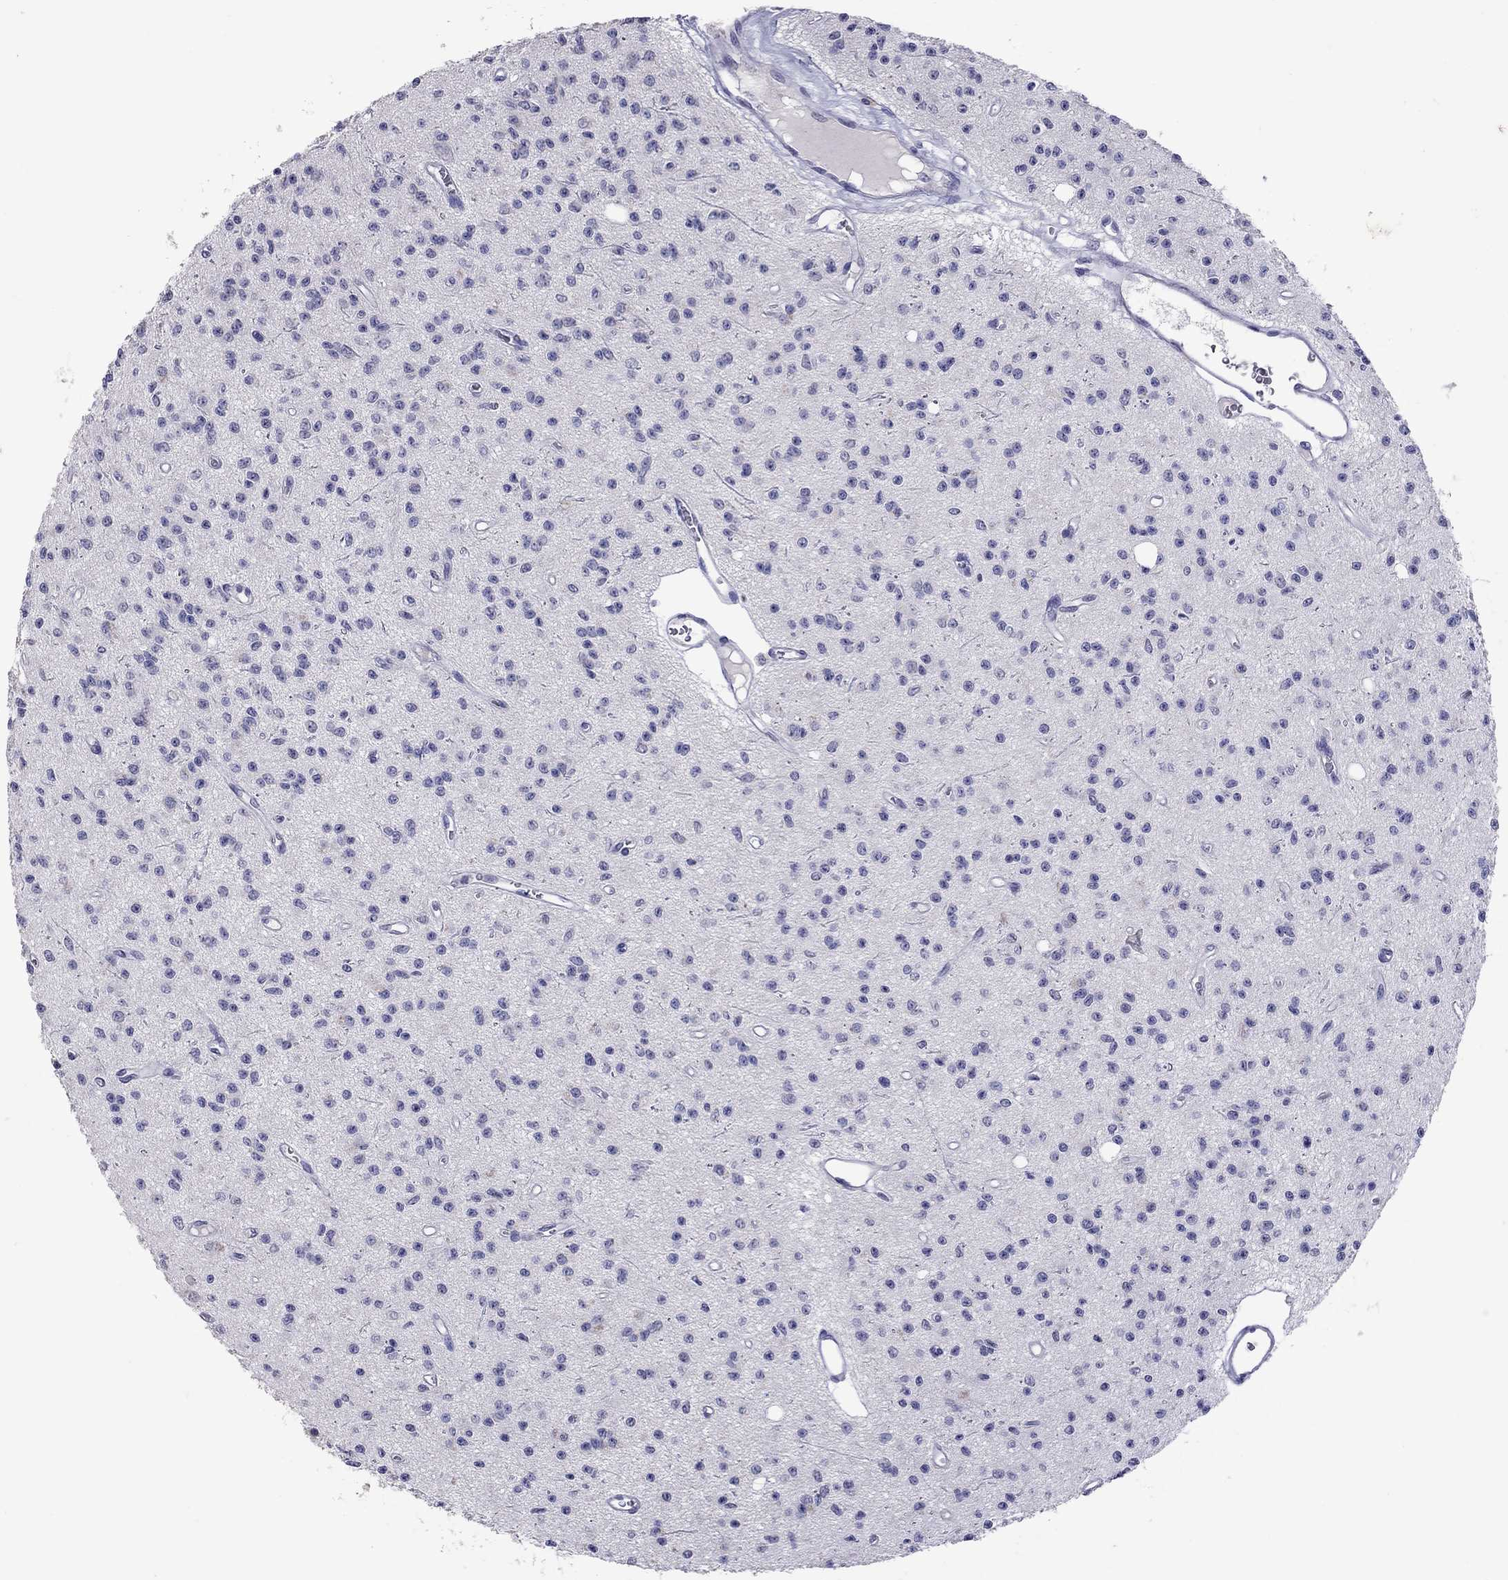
{"staining": {"intensity": "negative", "quantity": "none", "location": "none"}, "tissue": "glioma", "cell_type": "Tumor cells", "image_type": "cancer", "snomed": [{"axis": "morphology", "description": "Glioma, malignant, Low grade"}, {"axis": "topography", "description": "Brain"}], "caption": "Tumor cells are negative for brown protein staining in low-grade glioma (malignant).", "gene": "SLAMF1", "patient": {"sex": "female", "age": 45}}